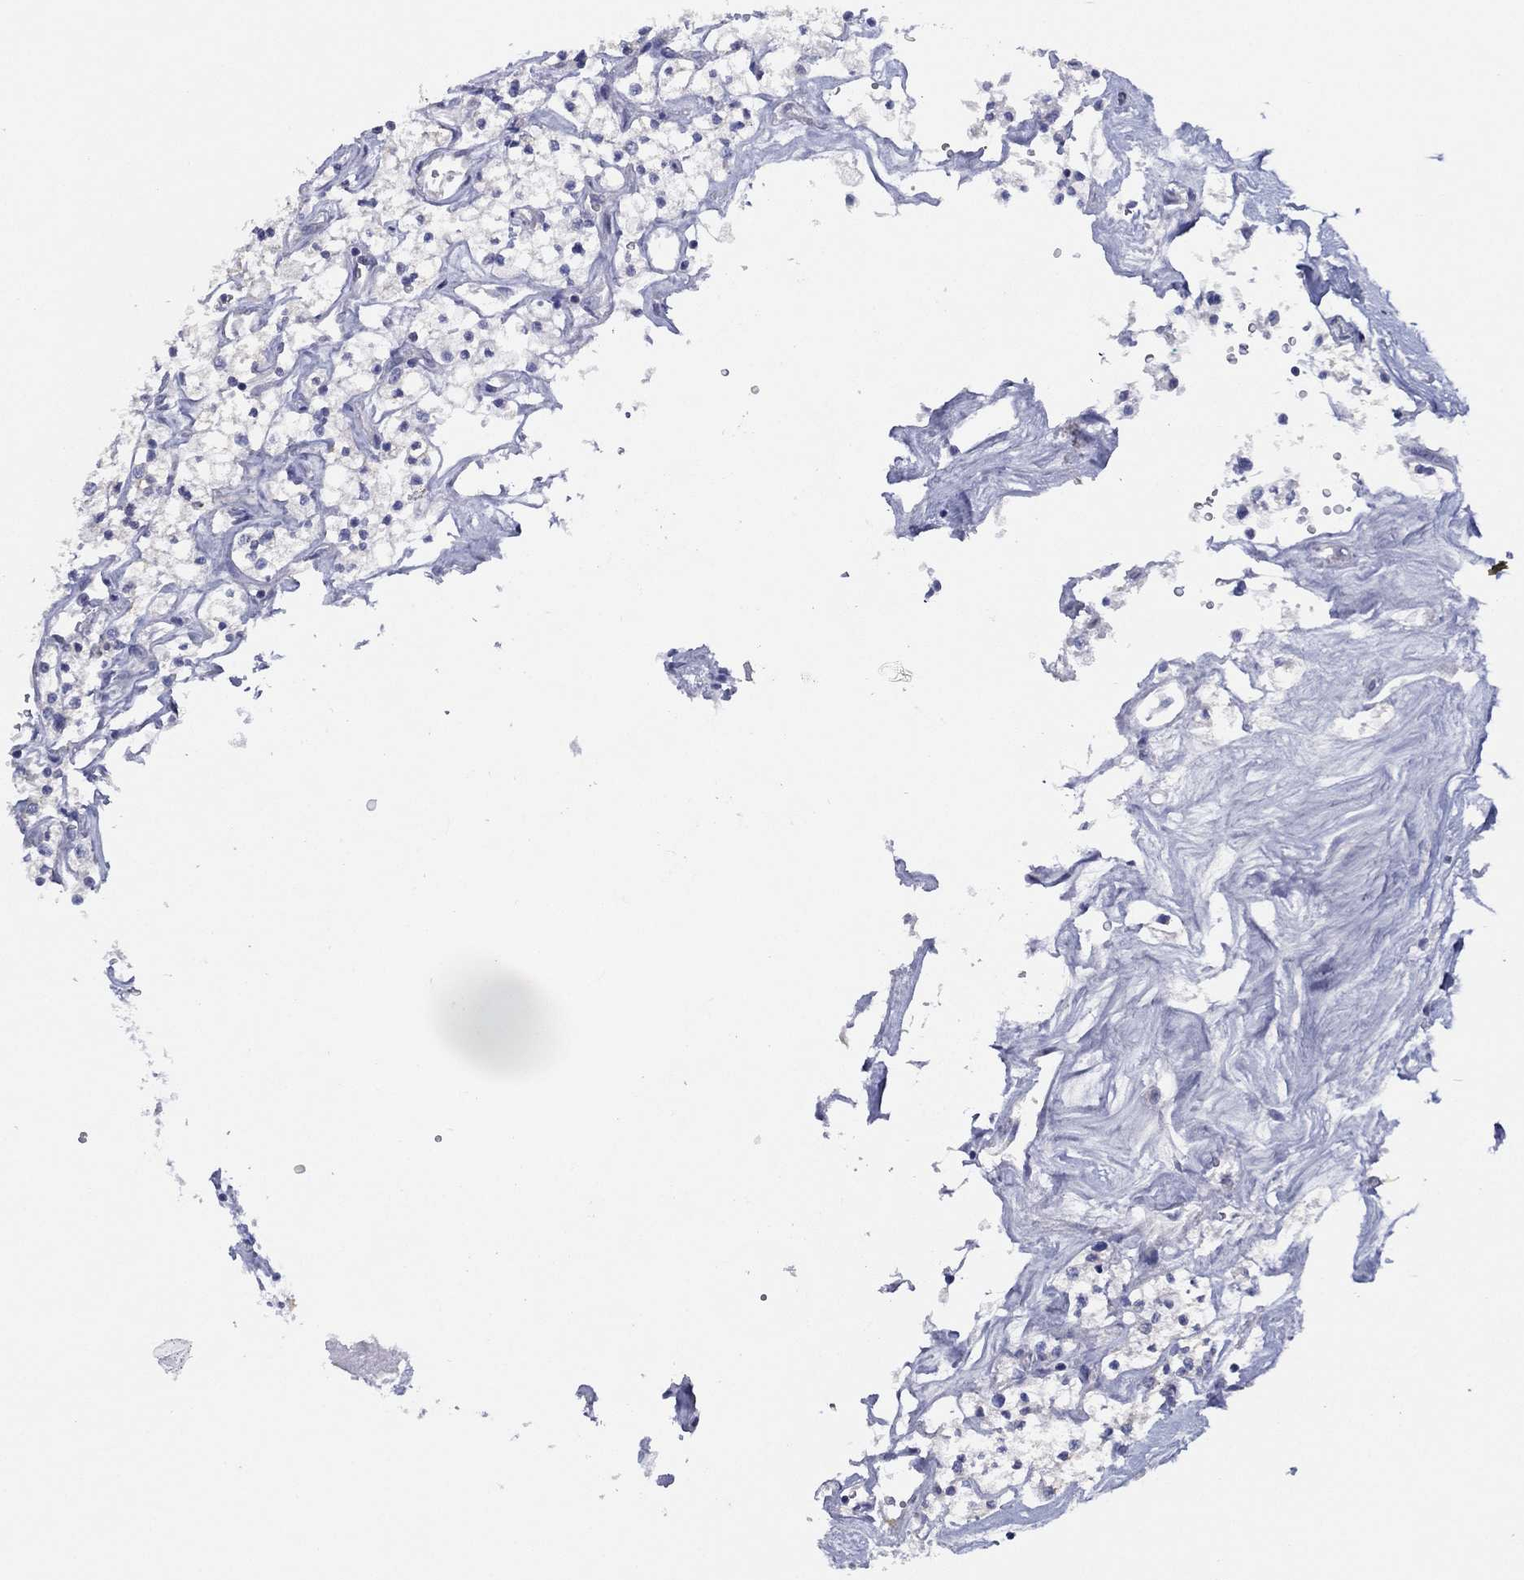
{"staining": {"intensity": "negative", "quantity": "none", "location": "none"}, "tissue": "renal cancer", "cell_type": "Tumor cells", "image_type": "cancer", "snomed": [{"axis": "morphology", "description": "Adenocarcinoma, NOS"}, {"axis": "topography", "description": "Kidney"}], "caption": "Renal cancer (adenocarcinoma) was stained to show a protein in brown. There is no significant positivity in tumor cells.", "gene": "SLC13A4", "patient": {"sex": "male", "age": 80}}